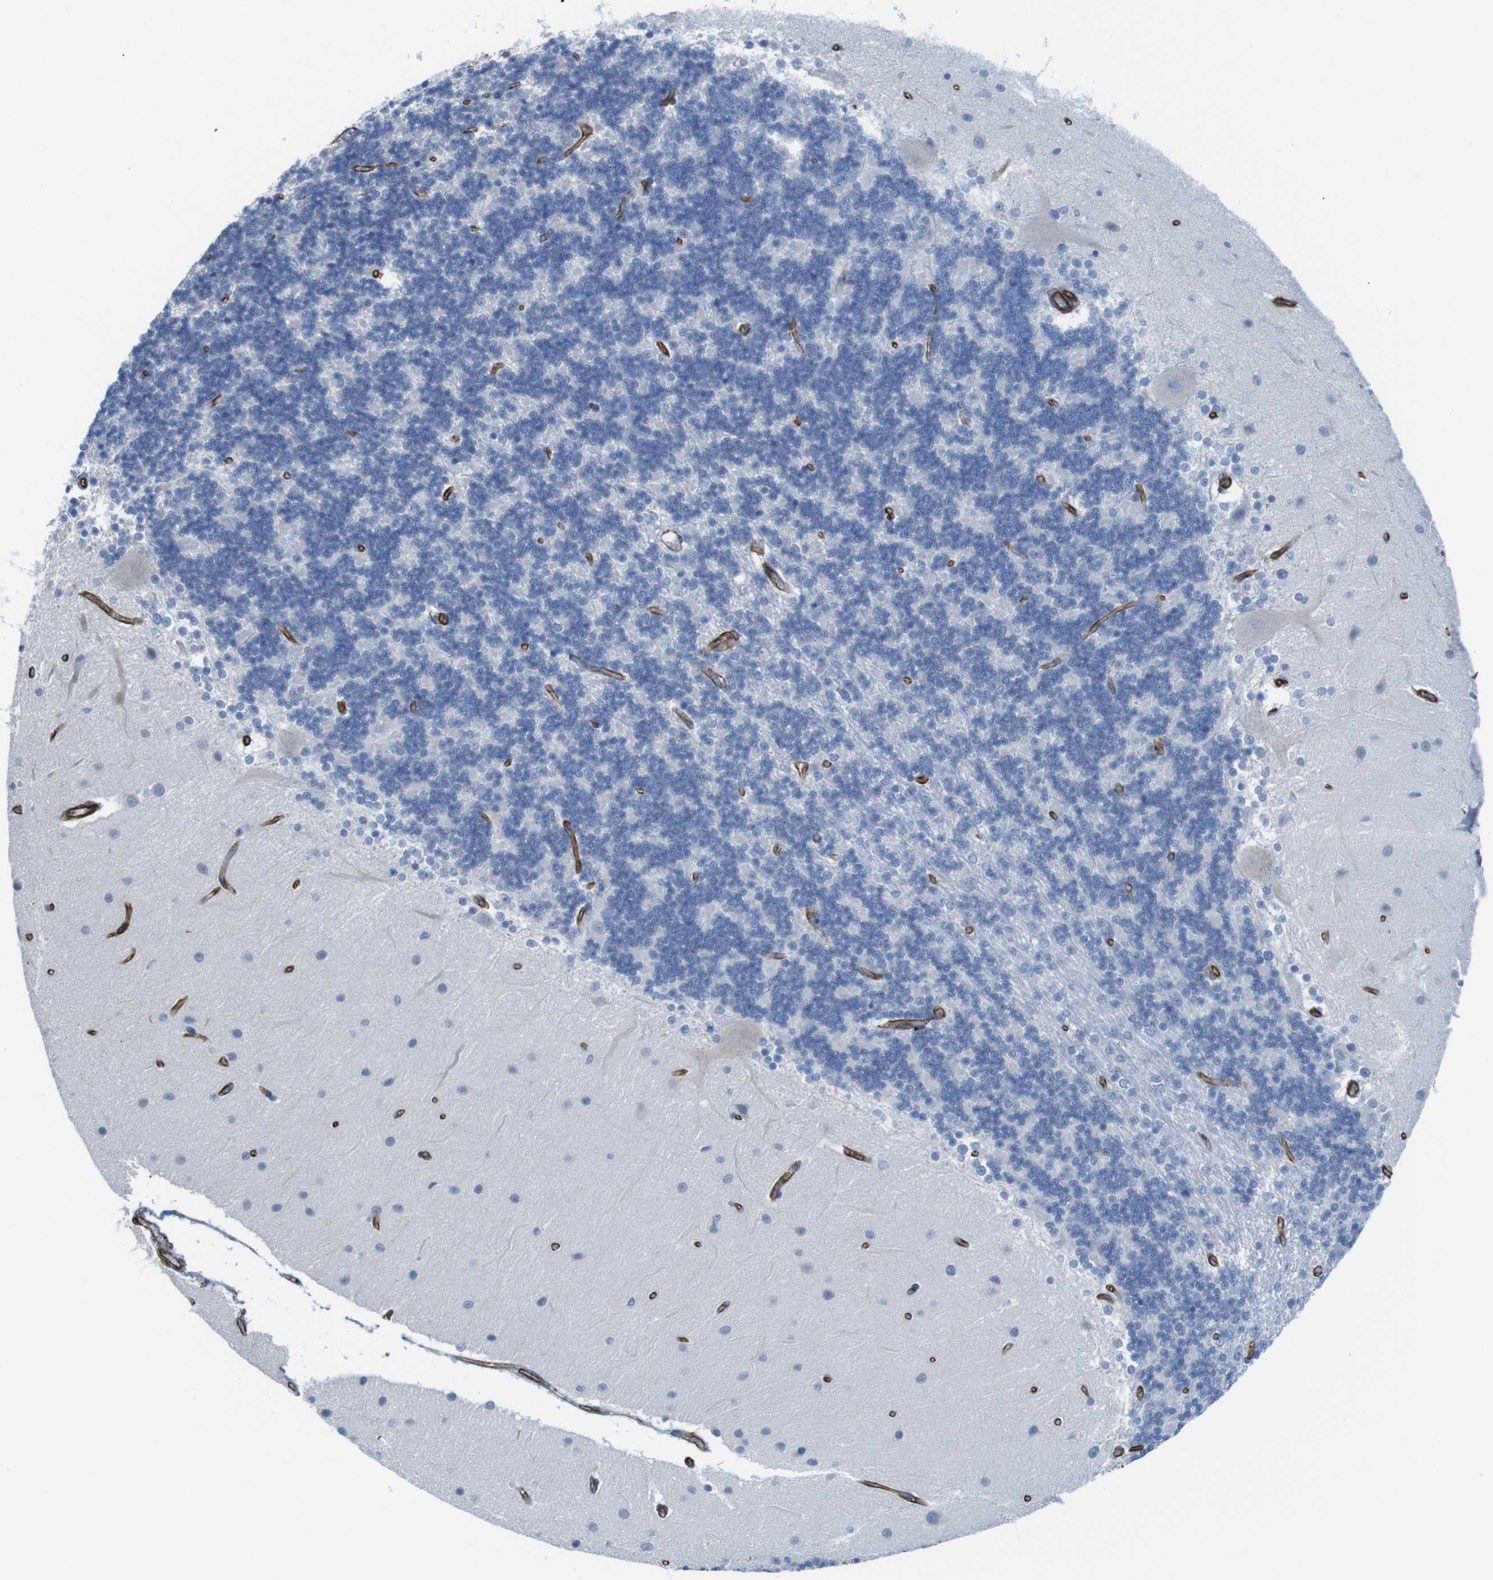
{"staining": {"intensity": "negative", "quantity": "none", "location": "none"}, "tissue": "cerebellum", "cell_type": "Cells in granular layer", "image_type": "normal", "snomed": [{"axis": "morphology", "description": "Normal tissue, NOS"}, {"axis": "topography", "description": "Cerebellum"}], "caption": "DAB (3,3'-diaminobenzidine) immunohistochemical staining of benign cerebellum shows no significant expression in cells in granular layer.", "gene": "RALGPS1", "patient": {"sex": "female", "age": 54}}